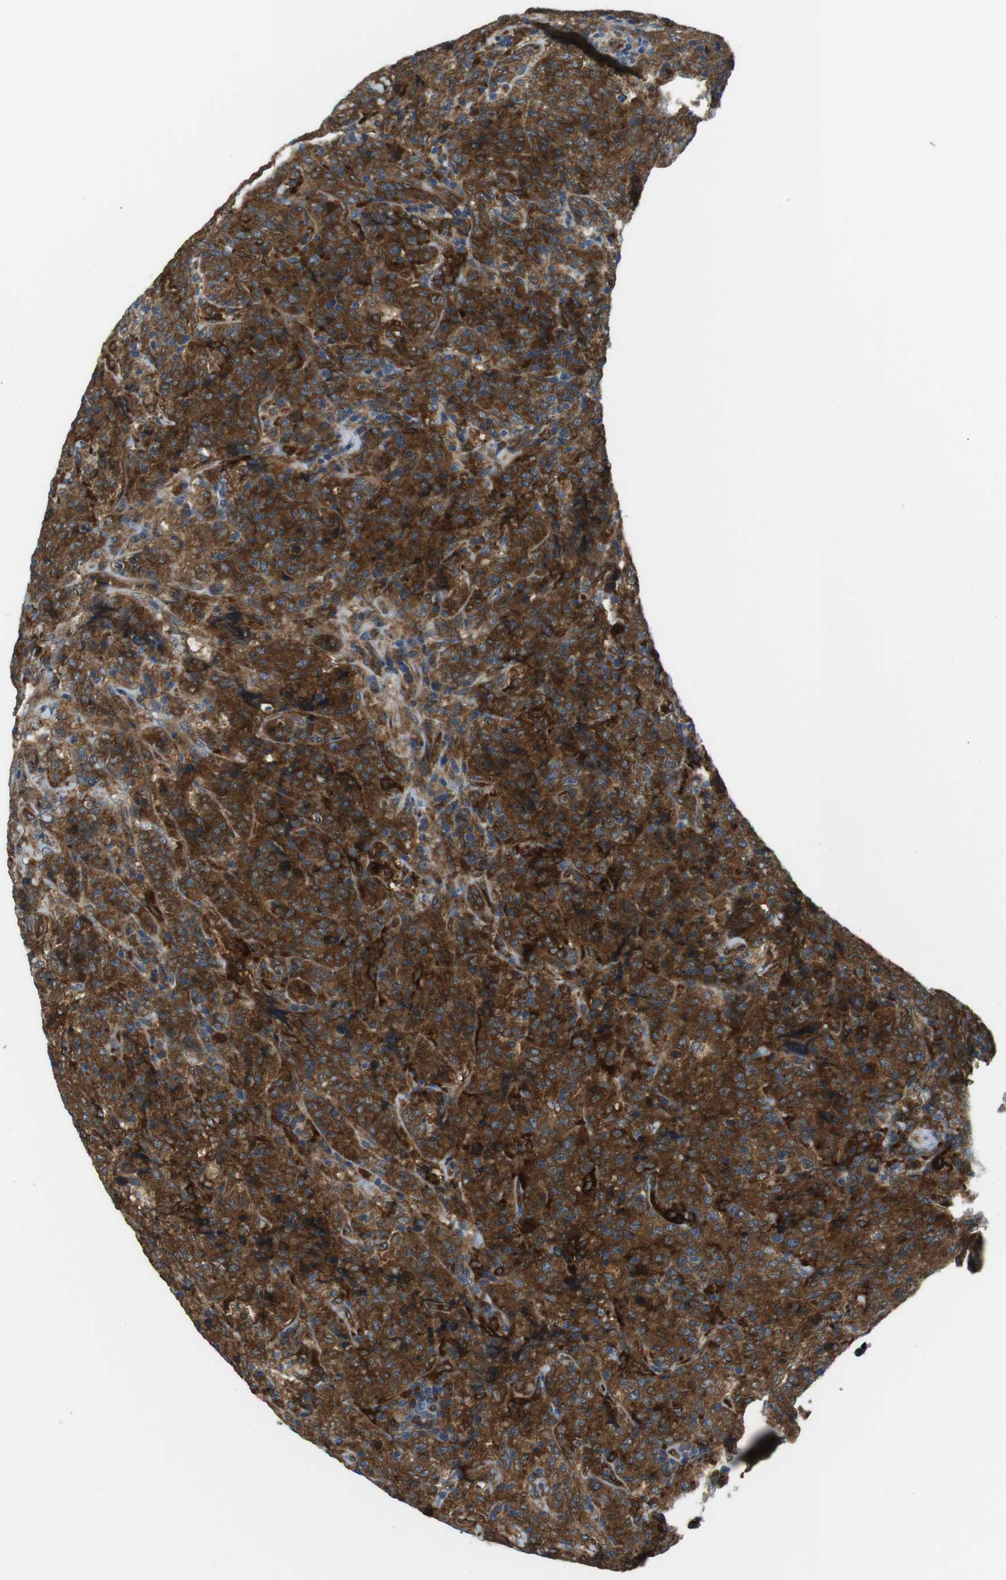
{"staining": {"intensity": "strong", "quantity": ">75%", "location": "cytoplasmic/membranous"}, "tissue": "lymphoma", "cell_type": "Tumor cells", "image_type": "cancer", "snomed": [{"axis": "morphology", "description": "Malignant lymphoma, non-Hodgkin's type, High grade"}, {"axis": "topography", "description": "Tonsil"}], "caption": "Brown immunohistochemical staining in human high-grade malignant lymphoma, non-Hodgkin's type demonstrates strong cytoplasmic/membranous expression in about >75% of tumor cells.", "gene": "PALD1", "patient": {"sex": "female", "age": 36}}